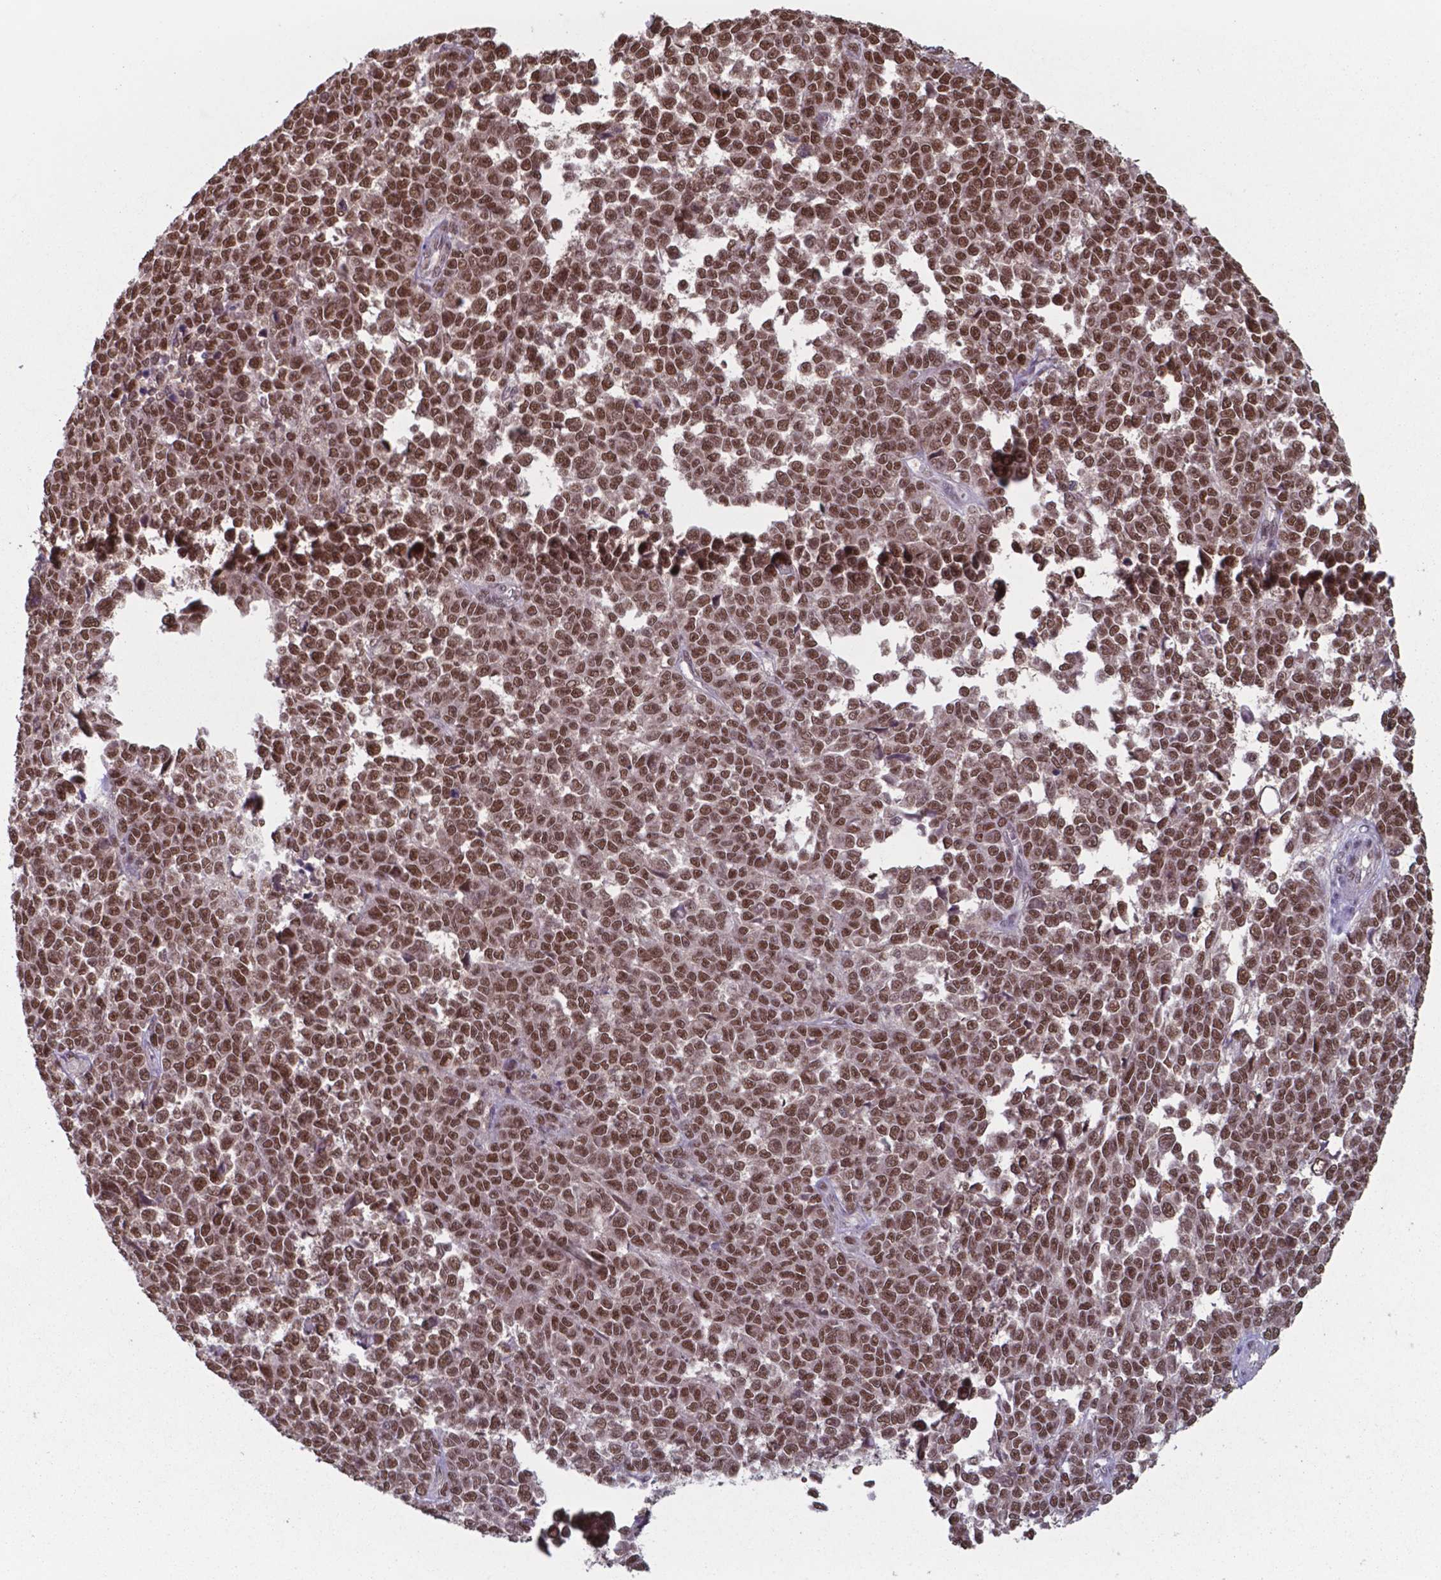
{"staining": {"intensity": "moderate", "quantity": ">75%", "location": "nuclear"}, "tissue": "melanoma", "cell_type": "Tumor cells", "image_type": "cancer", "snomed": [{"axis": "morphology", "description": "Malignant melanoma, NOS"}, {"axis": "topography", "description": "Skin"}], "caption": "Immunohistochemical staining of melanoma reveals medium levels of moderate nuclear protein positivity in about >75% of tumor cells.", "gene": "UBA1", "patient": {"sex": "female", "age": 95}}